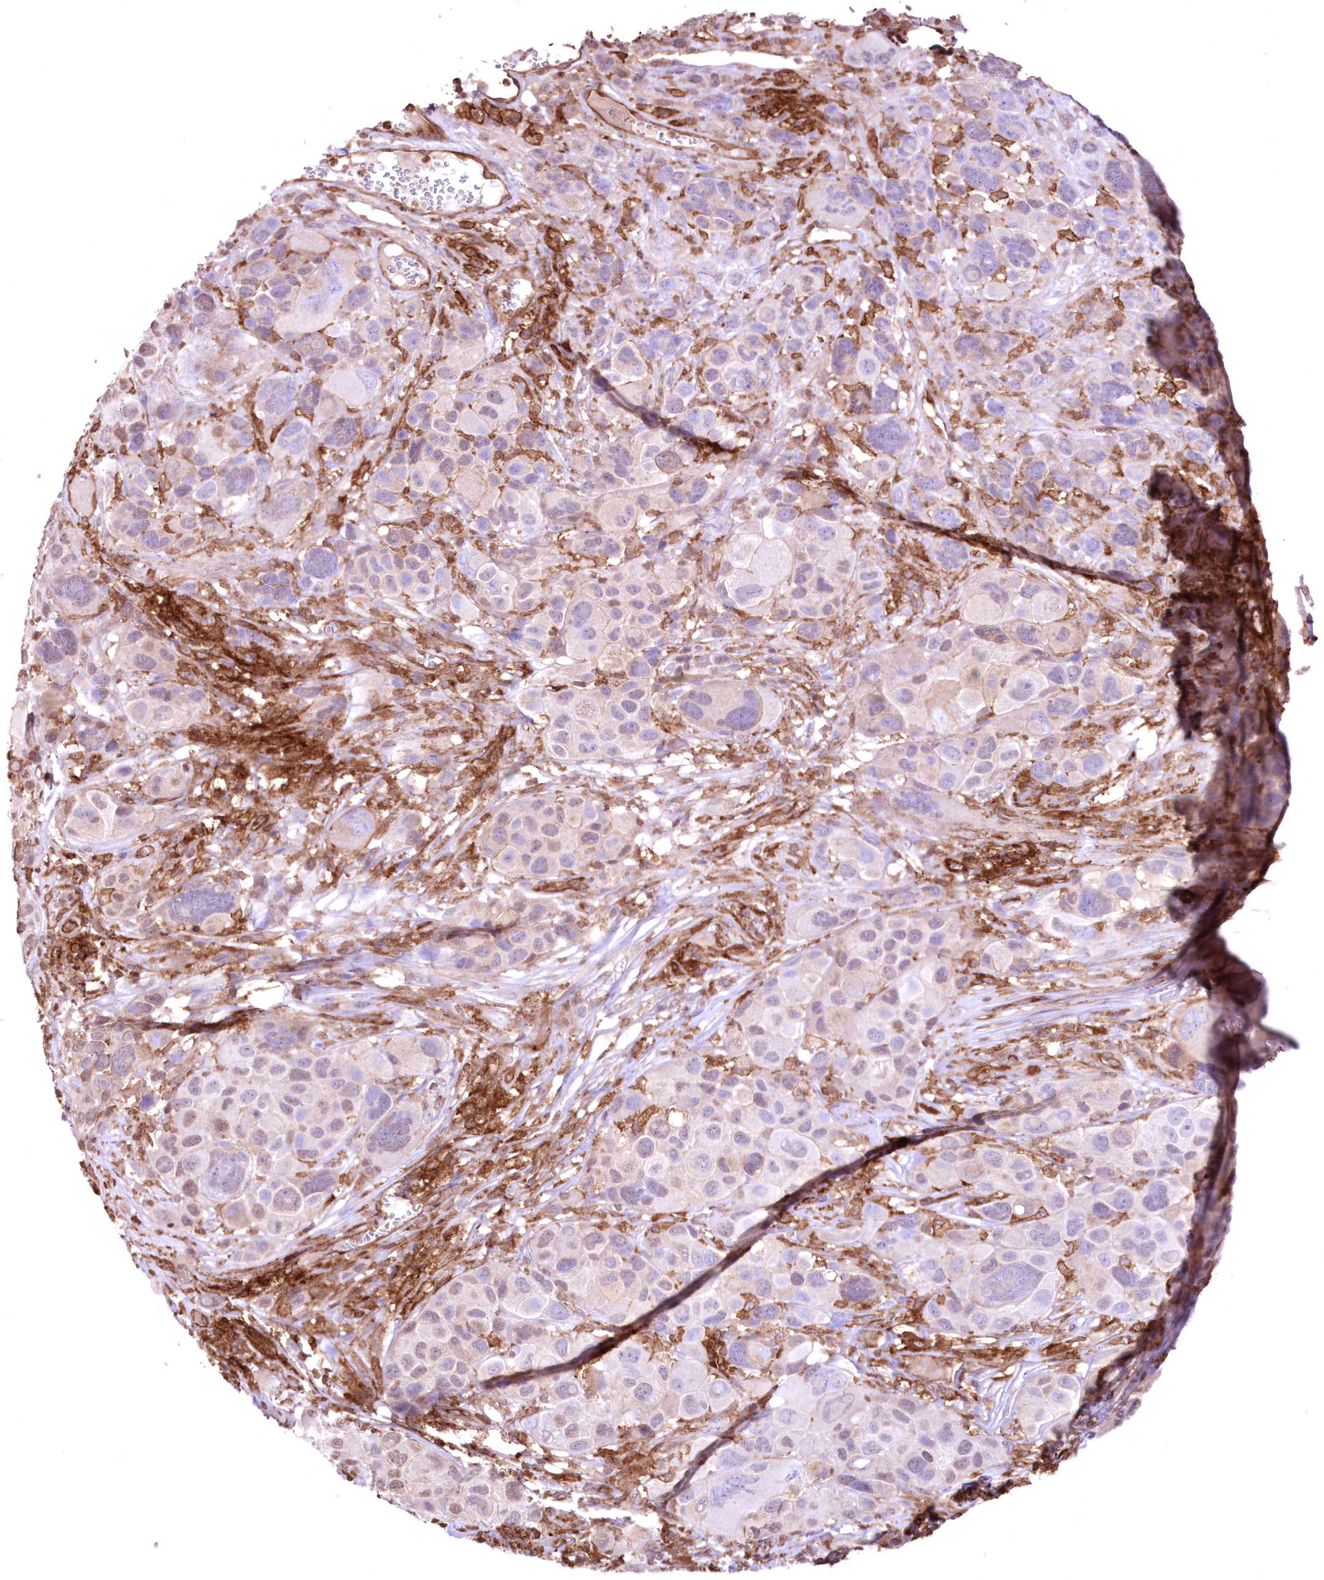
{"staining": {"intensity": "weak", "quantity": "25%-75%", "location": "cytoplasmic/membranous"}, "tissue": "melanoma", "cell_type": "Tumor cells", "image_type": "cancer", "snomed": [{"axis": "morphology", "description": "Malignant melanoma, NOS"}, {"axis": "topography", "description": "Skin of trunk"}], "caption": "Malignant melanoma tissue shows weak cytoplasmic/membranous staining in about 25%-75% of tumor cells Using DAB (brown) and hematoxylin (blue) stains, captured at high magnification using brightfield microscopy.", "gene": "FCHO2", "patient": {"sex": "male", "age": 71}}